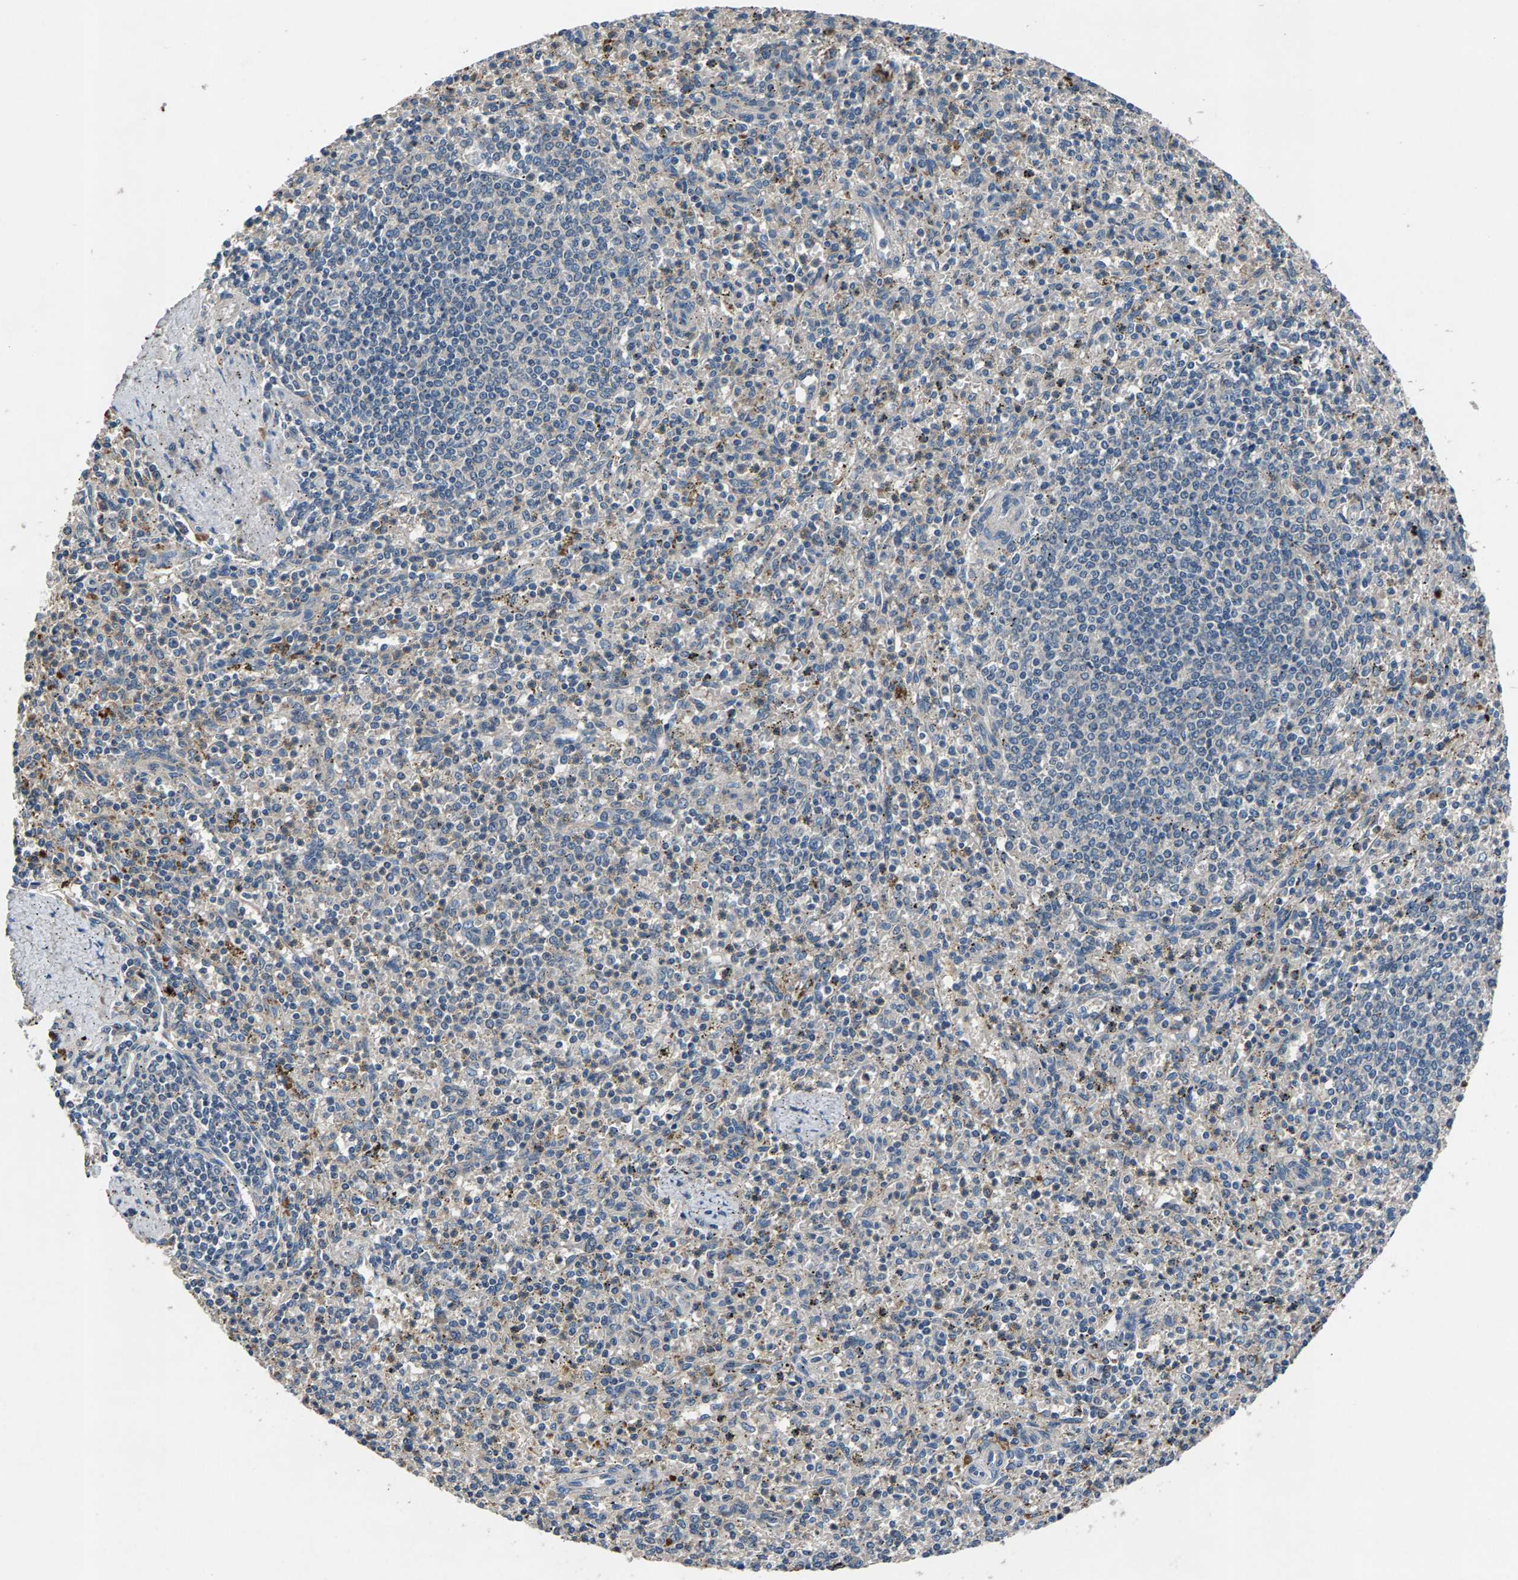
{"staining": {"intensity": "moderate", "quantity": "<25%", "location": "cytoplasmic/membranous"}, "tissue": "spleen", "cell_type": "Cells in red pulp", "image_type": "normal", "snomed": [{"axis": "morphology", "description": "Normal tissue, NOS"}, {"axis": "topography", "description": "Spleen"}], "caption": "Protein expression analysis of unremarkable spleen demonstrates moderate cytoplasmic/membranous expression in approximately <25% of cells in red pulp.", "gene": "PRXL2C", "patient": {"sex": "male", "age": 72}}